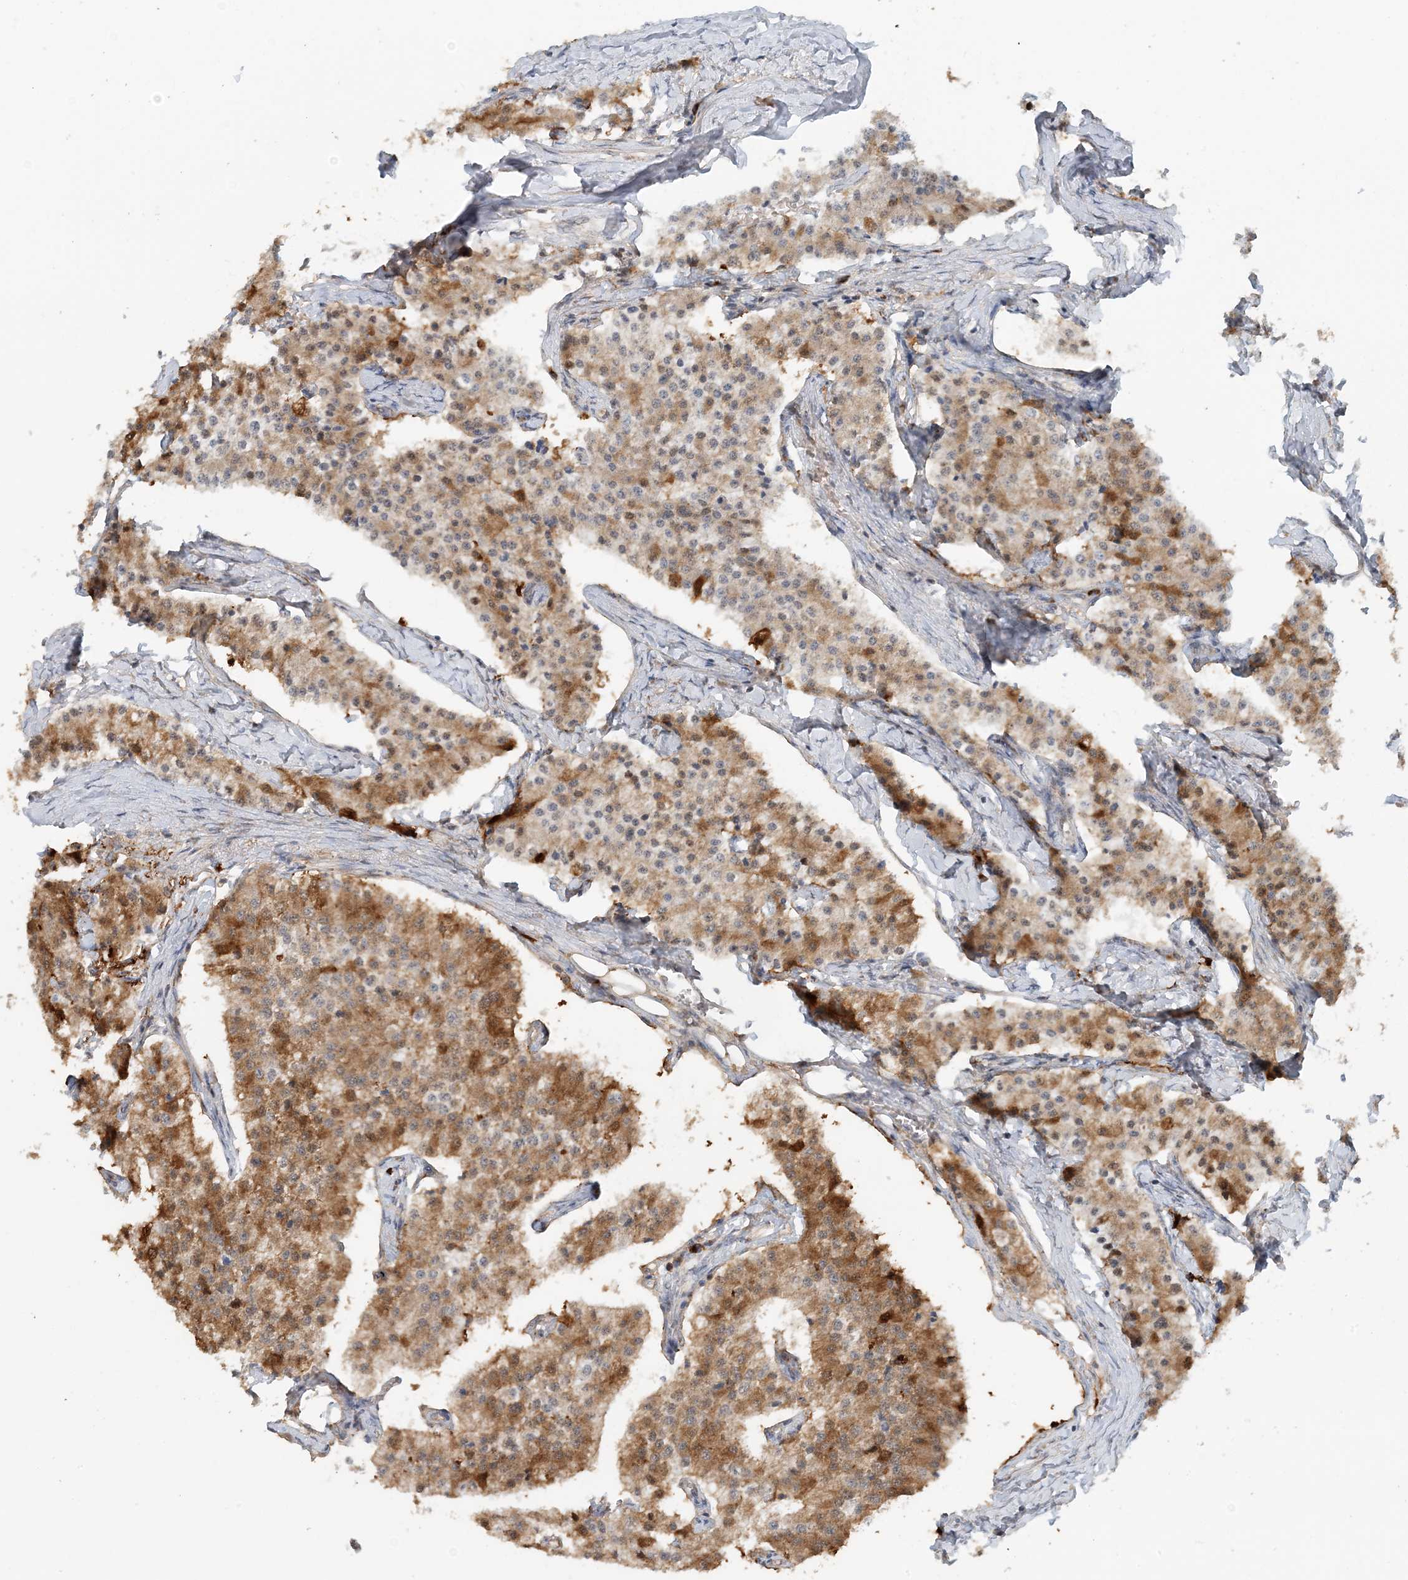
{"staining": {"intensity": "moderate", "quantity": ">75%", "location": "cytoplasmic/membranous"}, "tissue": "carcinoid", "cell_type": "Tumor cells", "image_type": "cancer", "snomed": [{"axis": "morphology", "description": "Carcinoid, malignant, NOS"}, {"axis": "topography", "description": "Colon"}], "caption": "Malignant carcinoid was stained to show a protein in brown. There is medium levels of moderate cytoplasmic/membranous expression in approximately >75% of tumor cells.", "gene": "ZCCHC4", "patient": {"sex": "female", "age": 52}}